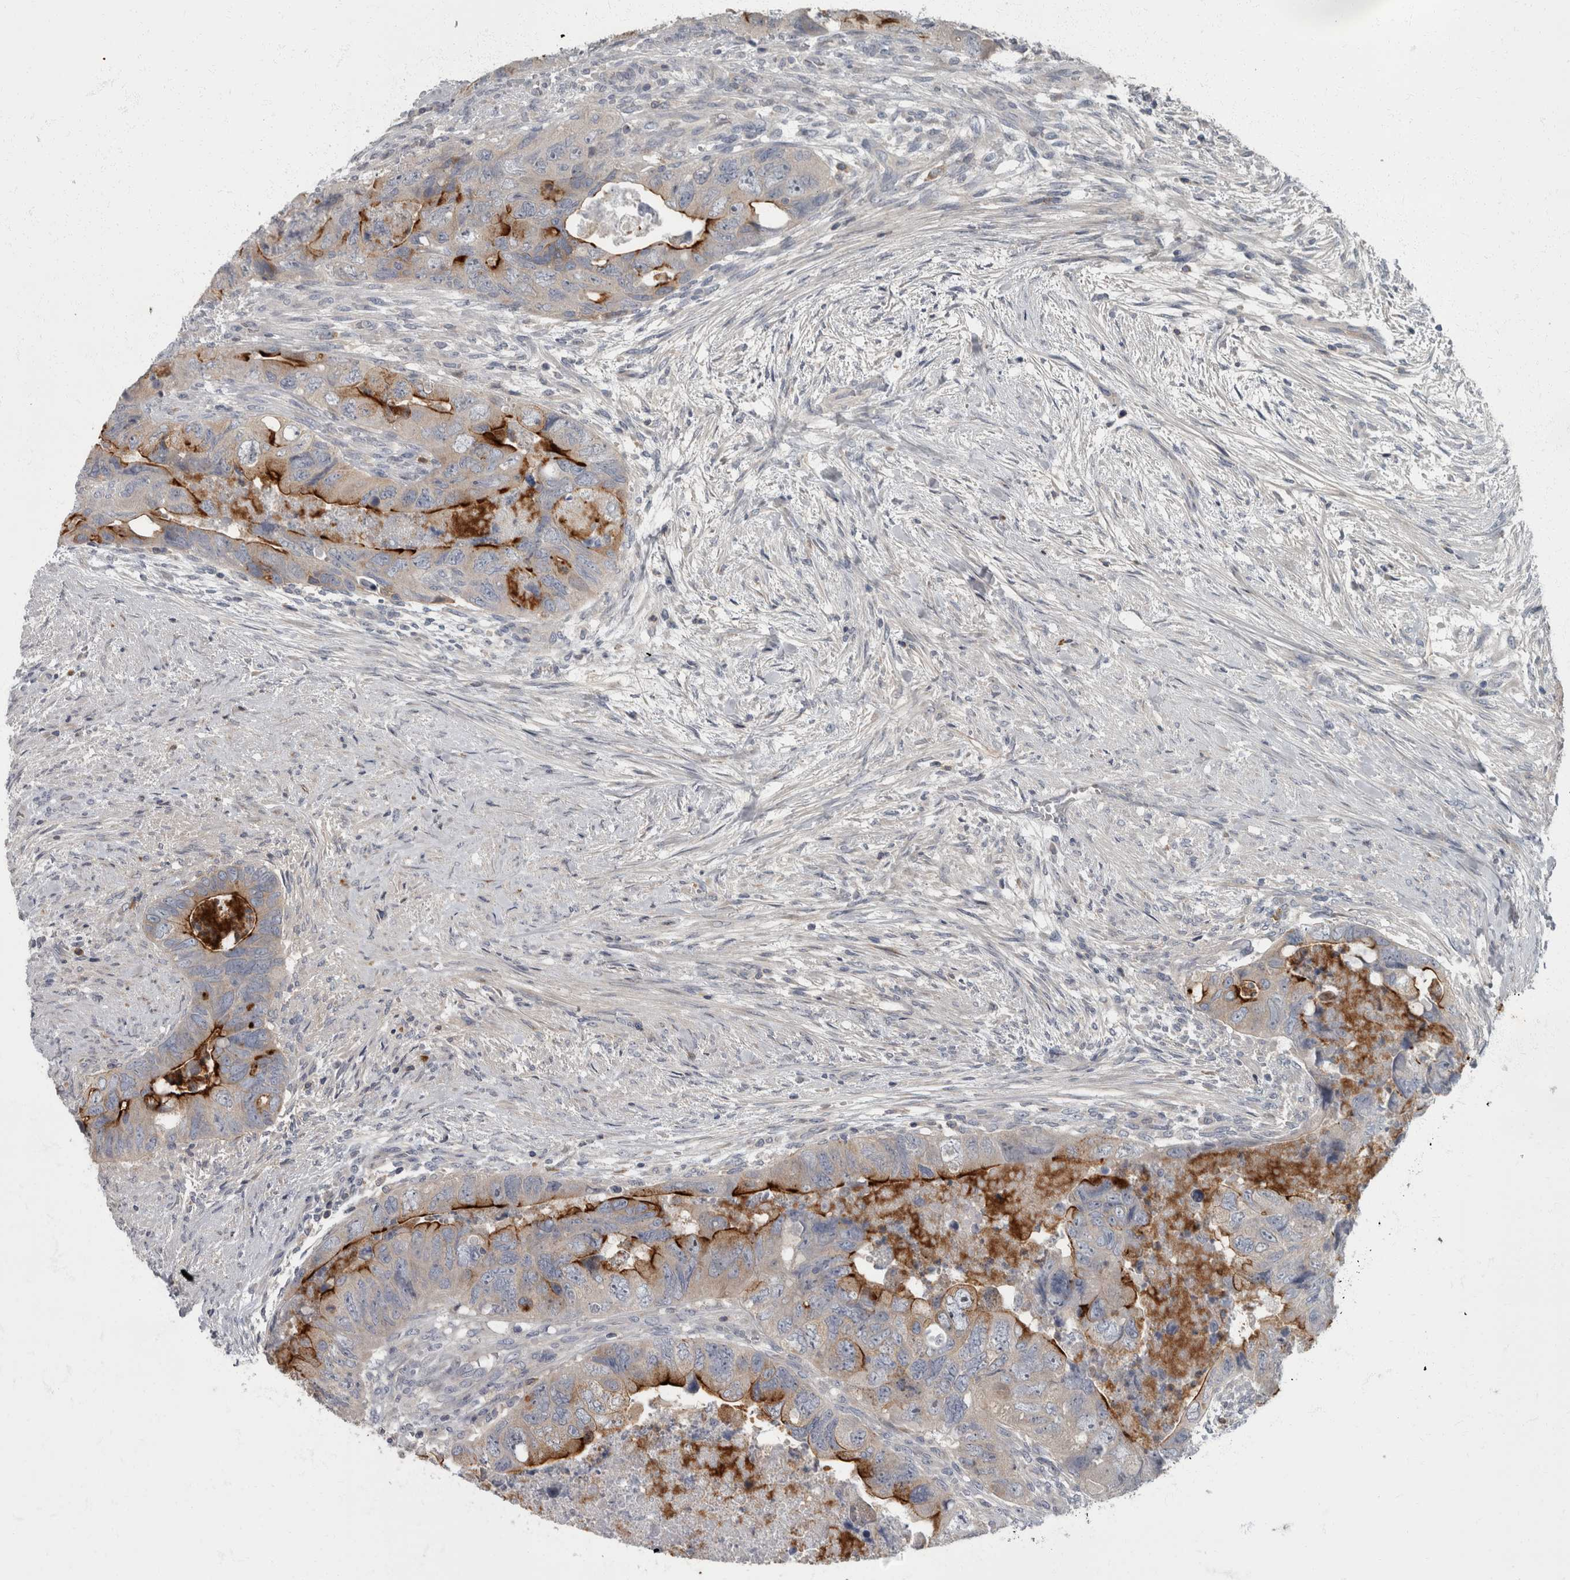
{"staining": {"intensity": "strong", "quantity": "<25%", "location": "cytoplasmic/membranous"}, "tissue": "colorectal cancer", "cell_type": "Tumor cells", "image_type": "cancer", "snomed": [{"axis": "morphology", "description": "Adenocarcinoma, NOS"}, {"axis": "topography", "description": "Rectum"}], "caption": "Immunohistochemistry of human colorectal adenocarcinoma reveals medium levels of strong cytoplasmic/membranous positivity in approximately <25% of tumor cells. The protein is shown in brown color, while the nuclei are stained blue.", "gene": "CDC42BPG", "patient": {"sex": "male", "age": 63}}